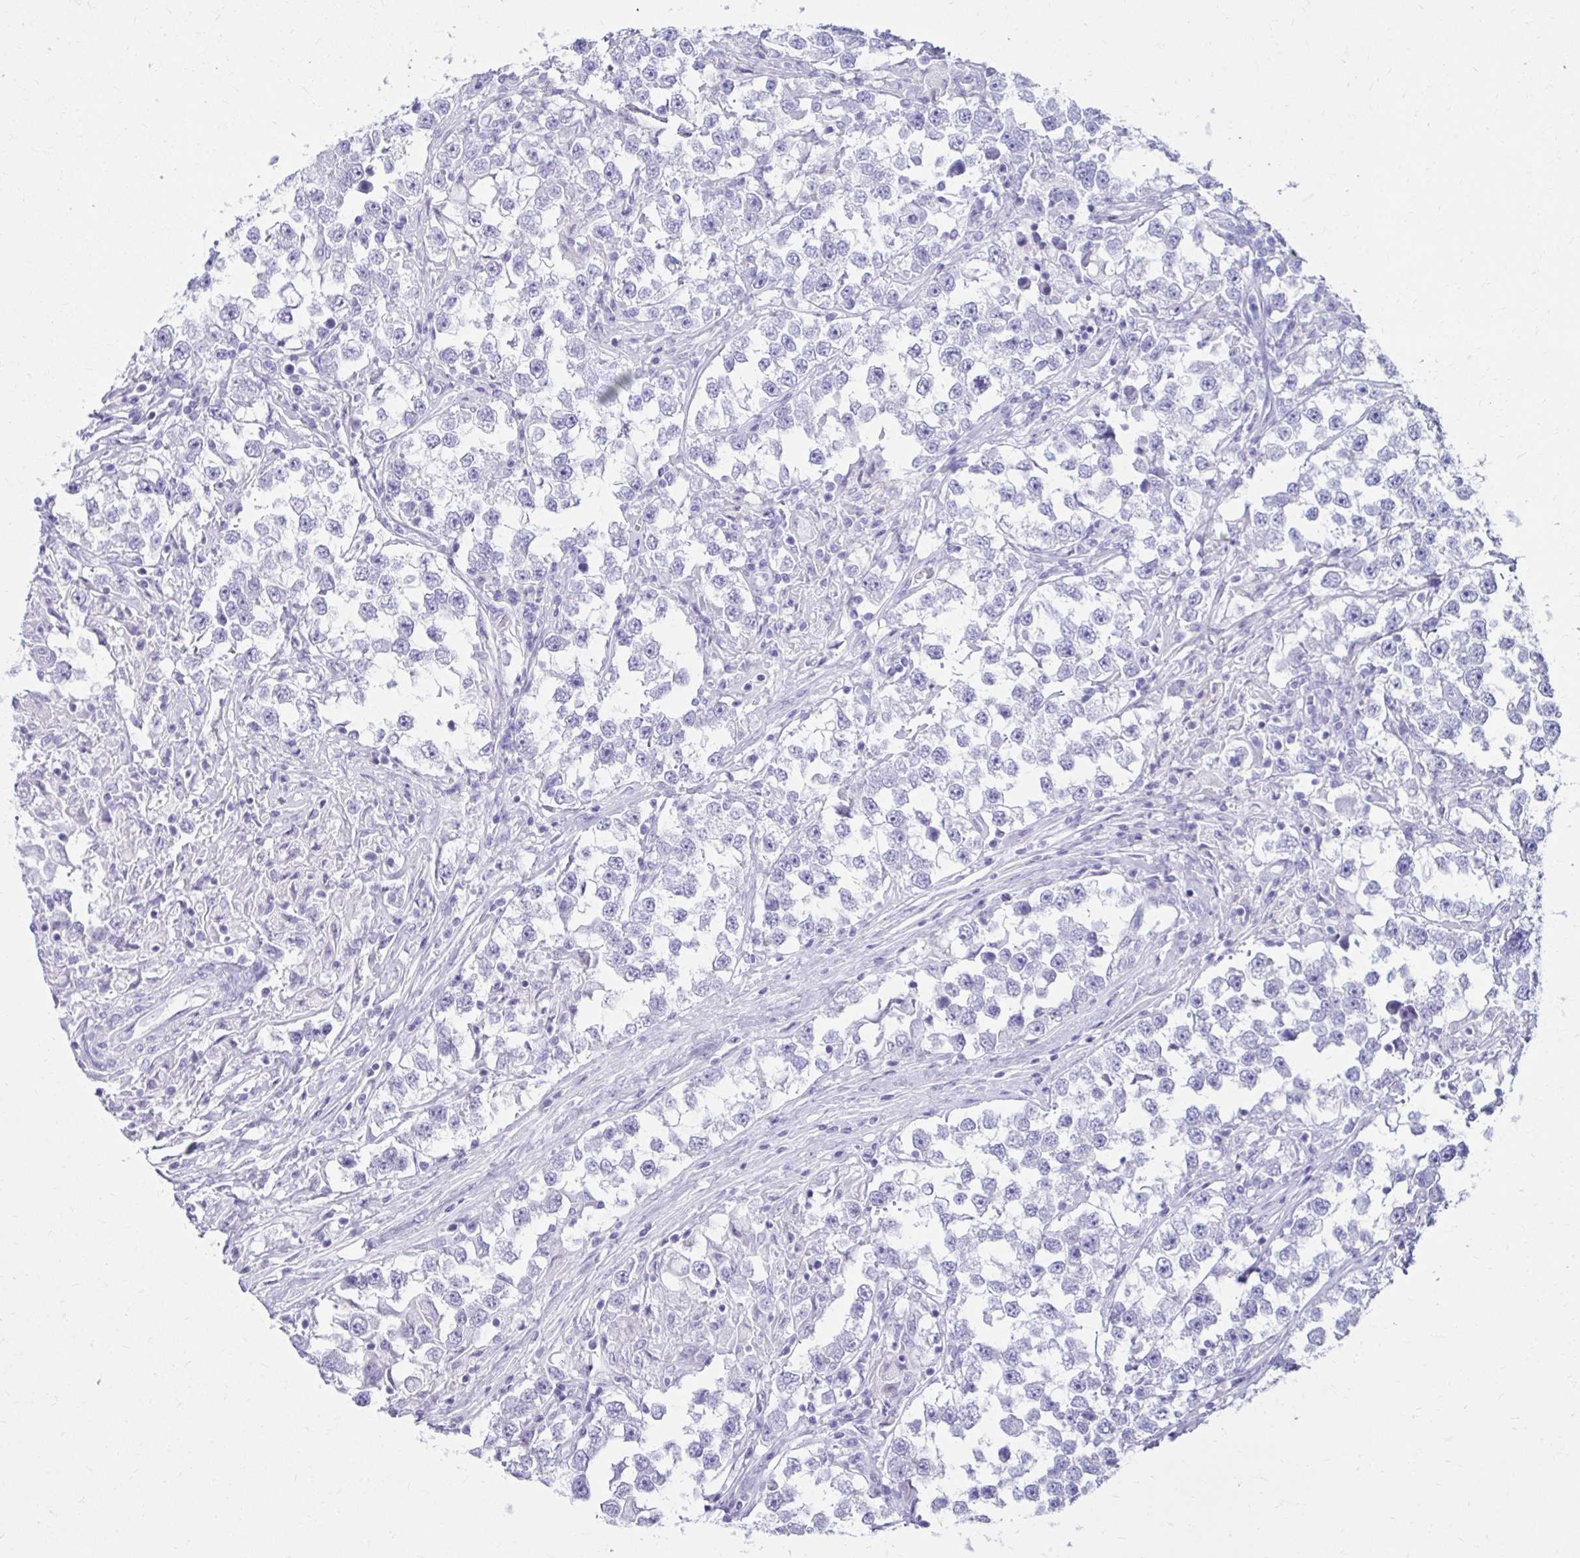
{"staining": {"intensity": "negative", "quantity": "none", "location": "none"}, "tissue": "testis cancer", "cell_type": "Tumor cells", "image_type": "cancer", "snomed": [{"axis": "morphology", "description": "Seminoma, NOS"}, {"axis": "topography", "description": "Testis"}], "caption": "DAB immunohistochemical staining of human seminoma (testis) shows no significant positivity in tumor cells.", "gene": "ATP4B", "patient": {"sex": "male", "age": 46}}